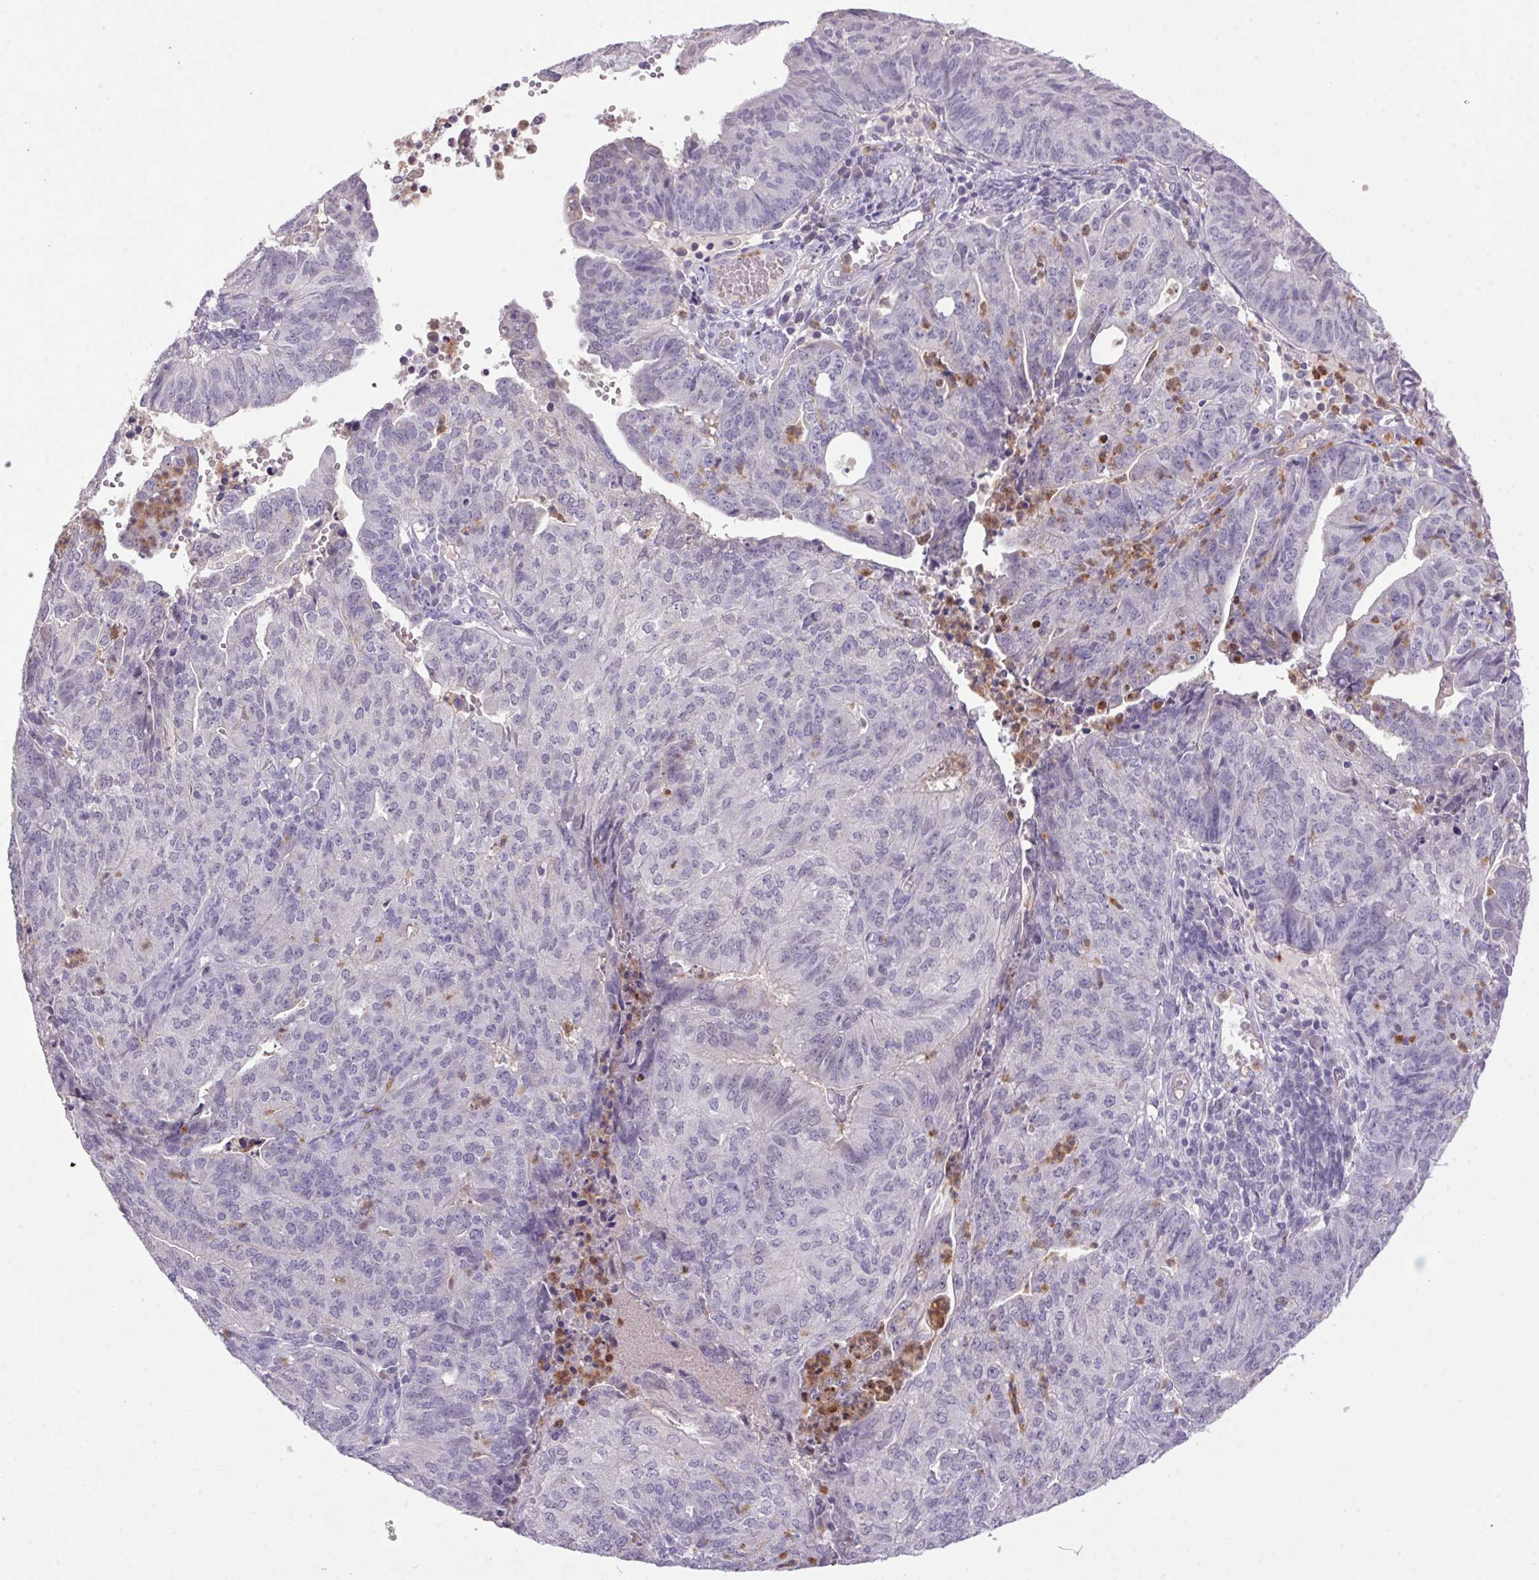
{"staining": {"intensity": "negative", "quantity": "none", "location": "none"}, "tissue": "endometrial cancer", "cell_type": "Tumor cells", "image_type": "cancer", "snomed": [{"axis": "morphology", "description": "Adenocarcinoma, NOS"}, {"axis": "topography", "description": "Endometrium"}], "caption": "IHC photomicrograph of human endometrial cancer (adenocarcinoma) stained for a protein (brown), which demonstrates no staining in tumor cells. Nuclei are stained in blue.", "gene": "TRDN", "patient": {"sex": "female", "age": 82}}